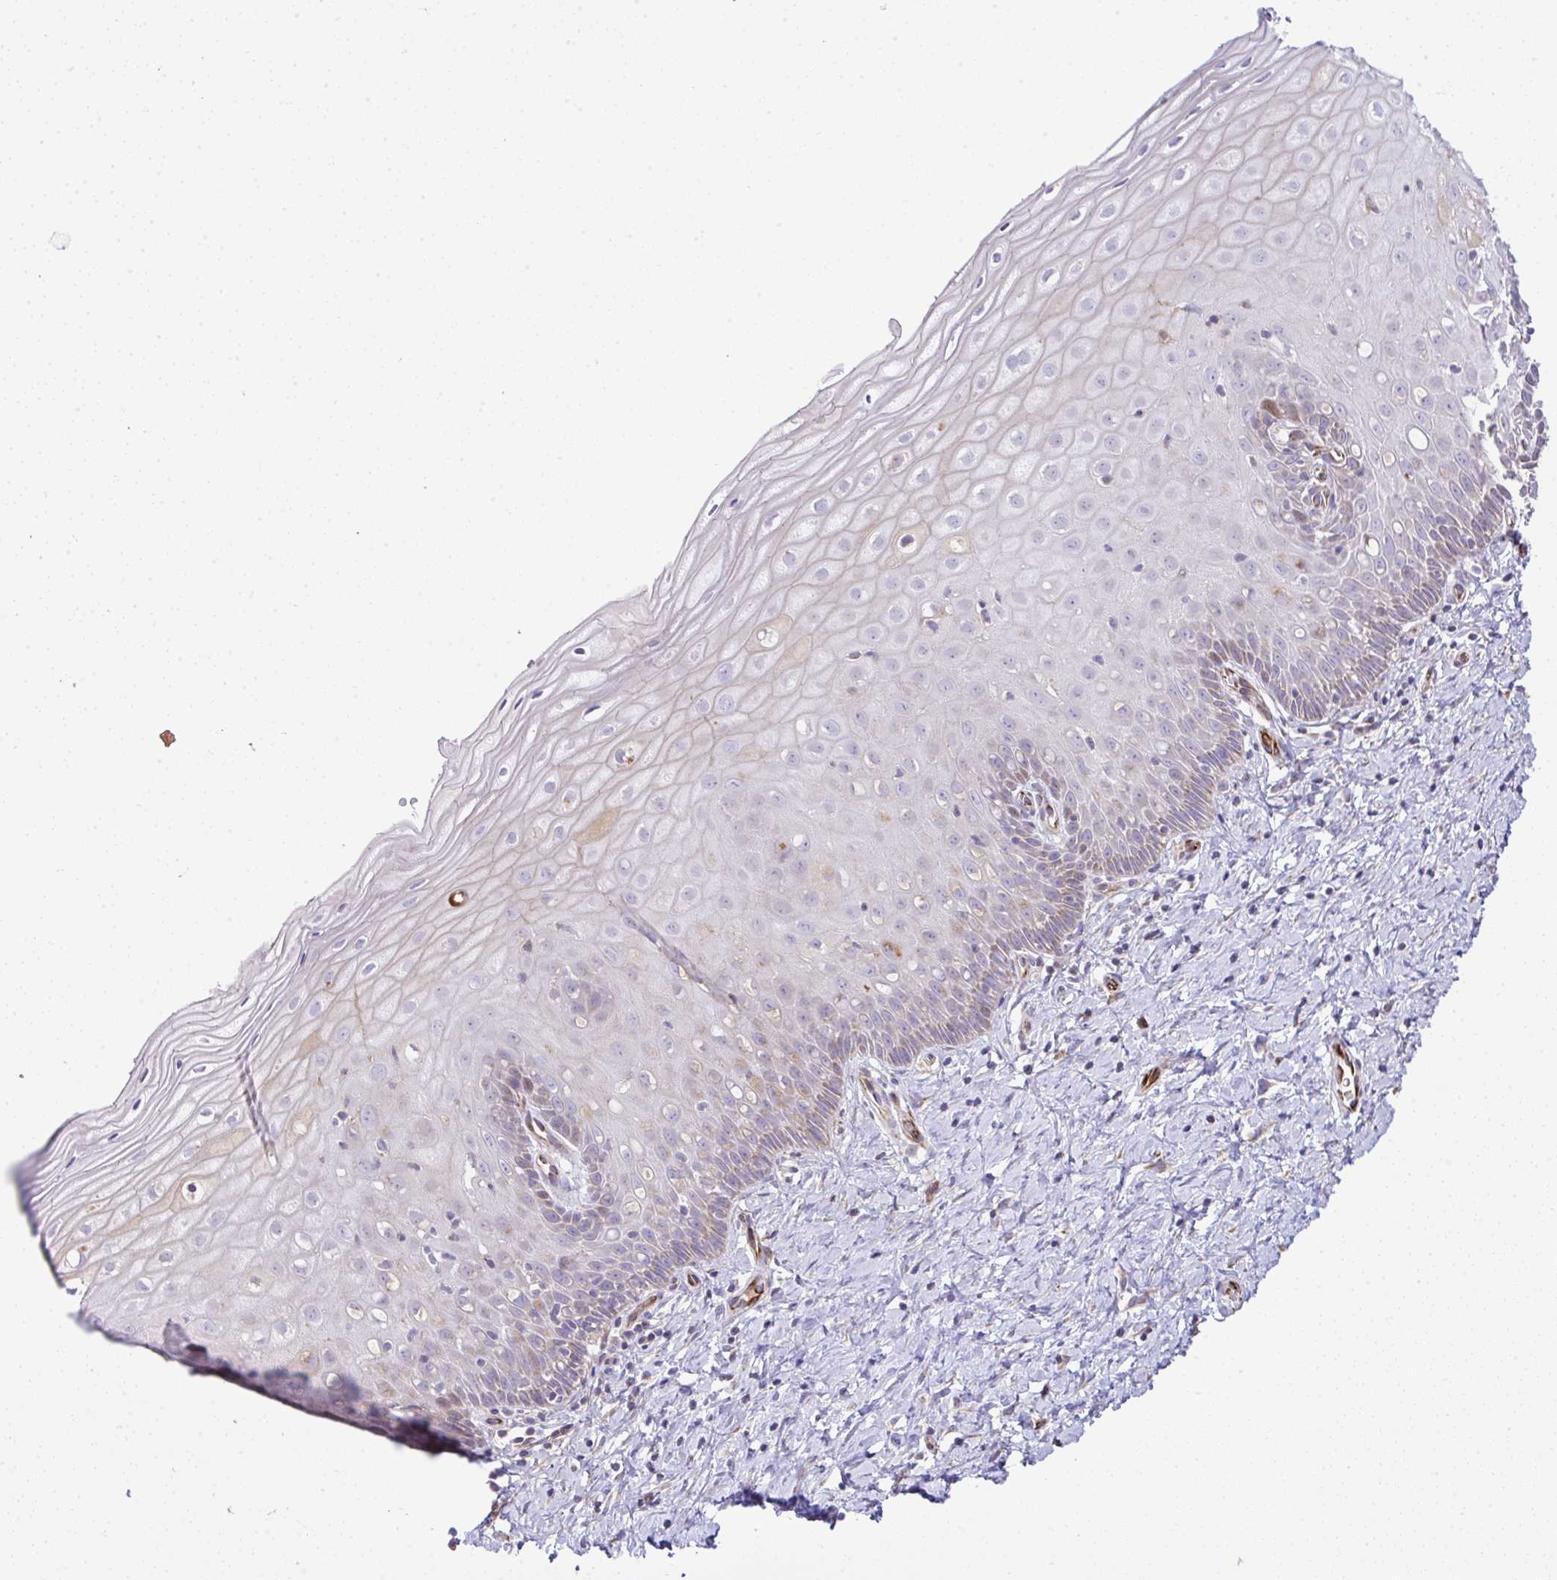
{"staining": {"intensity": "negative", "quantity": "none", "location": "none"}, "tissue": "cervix", "cell_type": "Glandular cells", "image_type": "normal", "snomed": [{"axis": "morphology", "description": "Normal tissue, NOS"}, {"axis": "topography", "description": "Cervix"}], "caption": "Immunohistochemistry of normal human cervix displays no positivity in glandular cells.", "gene": "GRID2", "patient": {"sex": "female", "age": 37}}